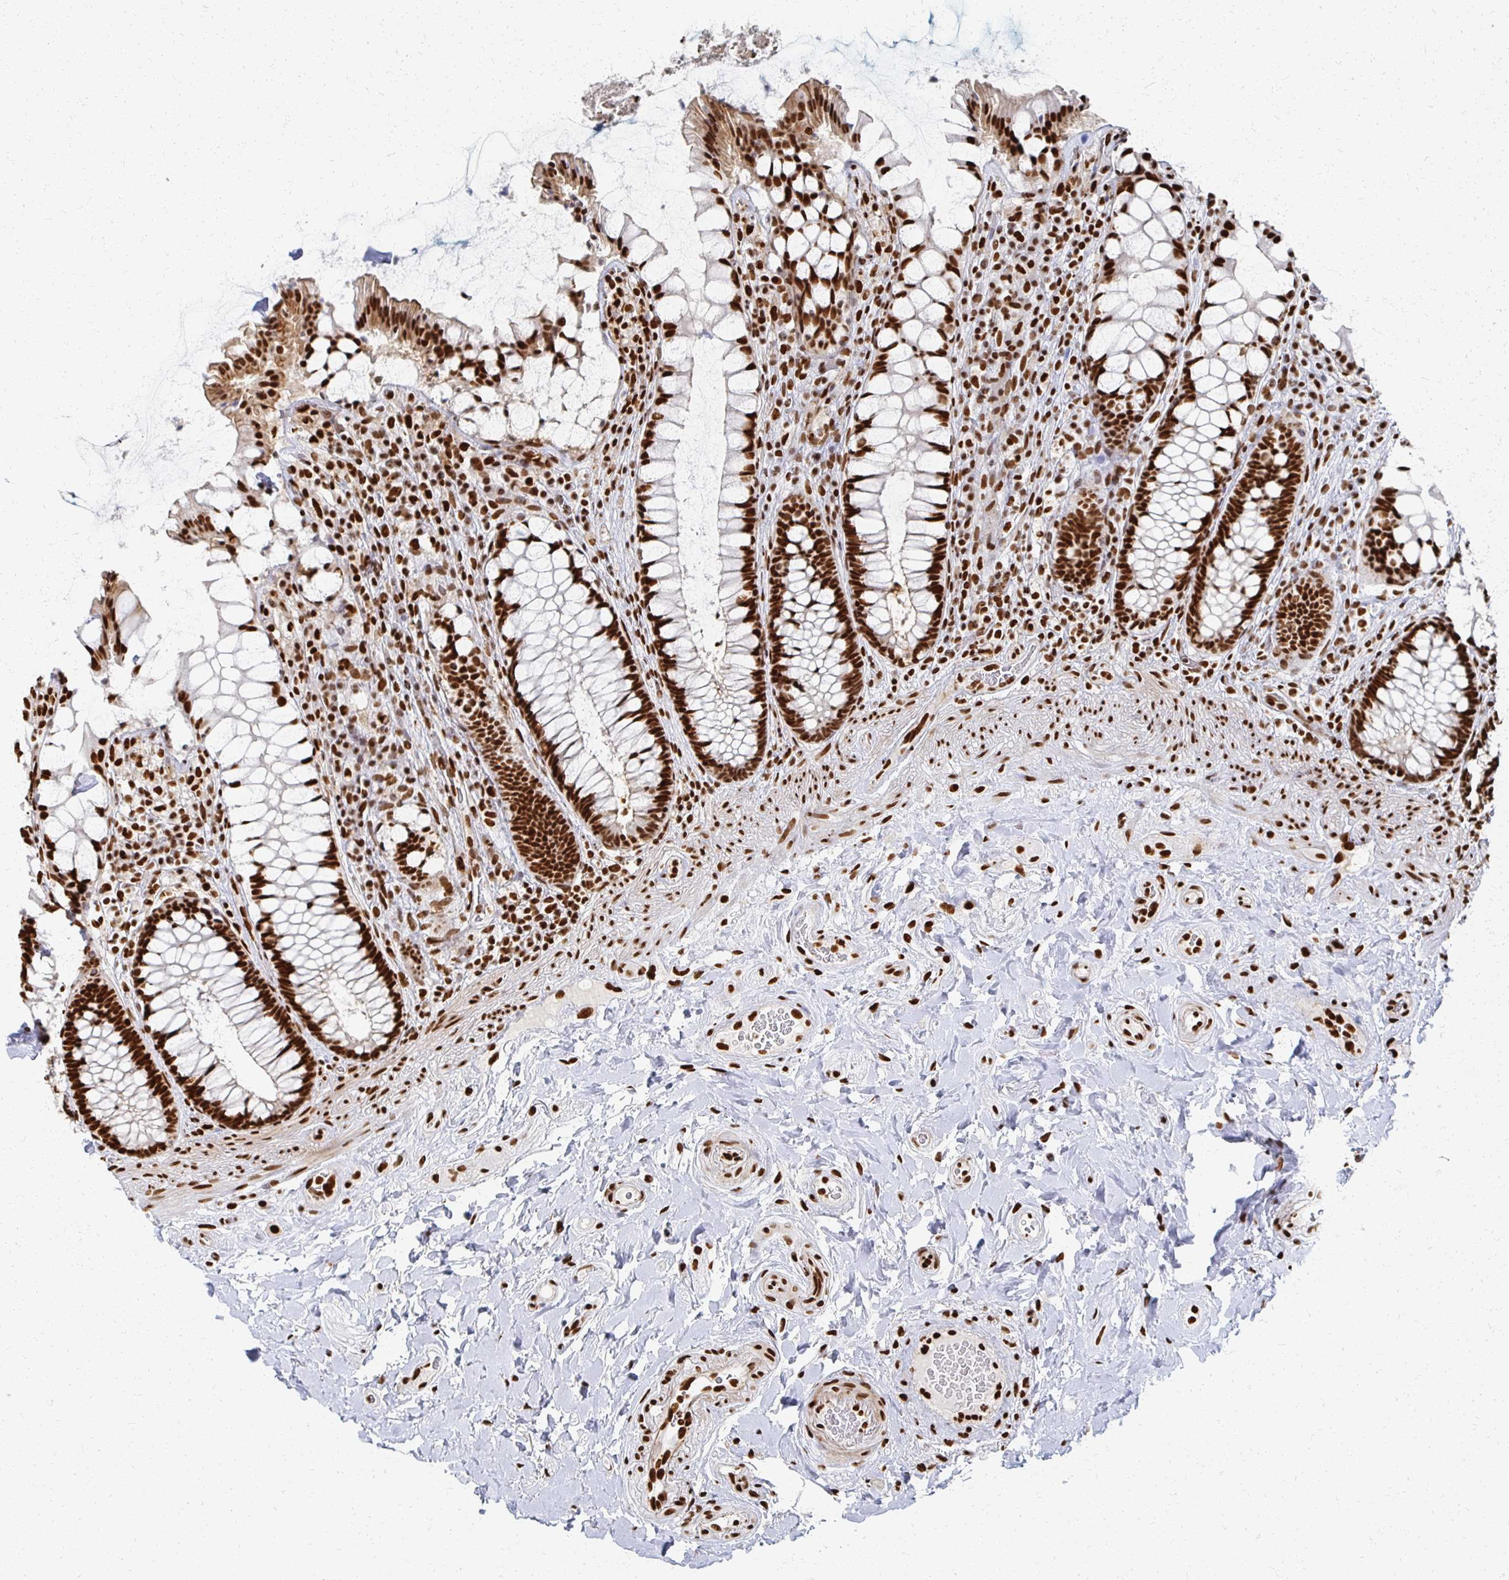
{"staining": {"intensity": "strong", "quantity": ">75%", "location": "nuclear"}, "tissue": "rectum", "cell_type": "Glandular cells", "image_type": "normal", "snomed": [{"axis": "morphology", "description": "Normal tissue, NOS"}, {"axis": "topography", "description": "Rectum"}], "caption": "Glandular cells exhibit strong nuclear expression in about >75% of cells in benign rectum. (DAB IHC, brown staining for protein, blue staining for nuclei).", "gene": "RBBP4", "patient": {"sex": "female", "age": 58}}